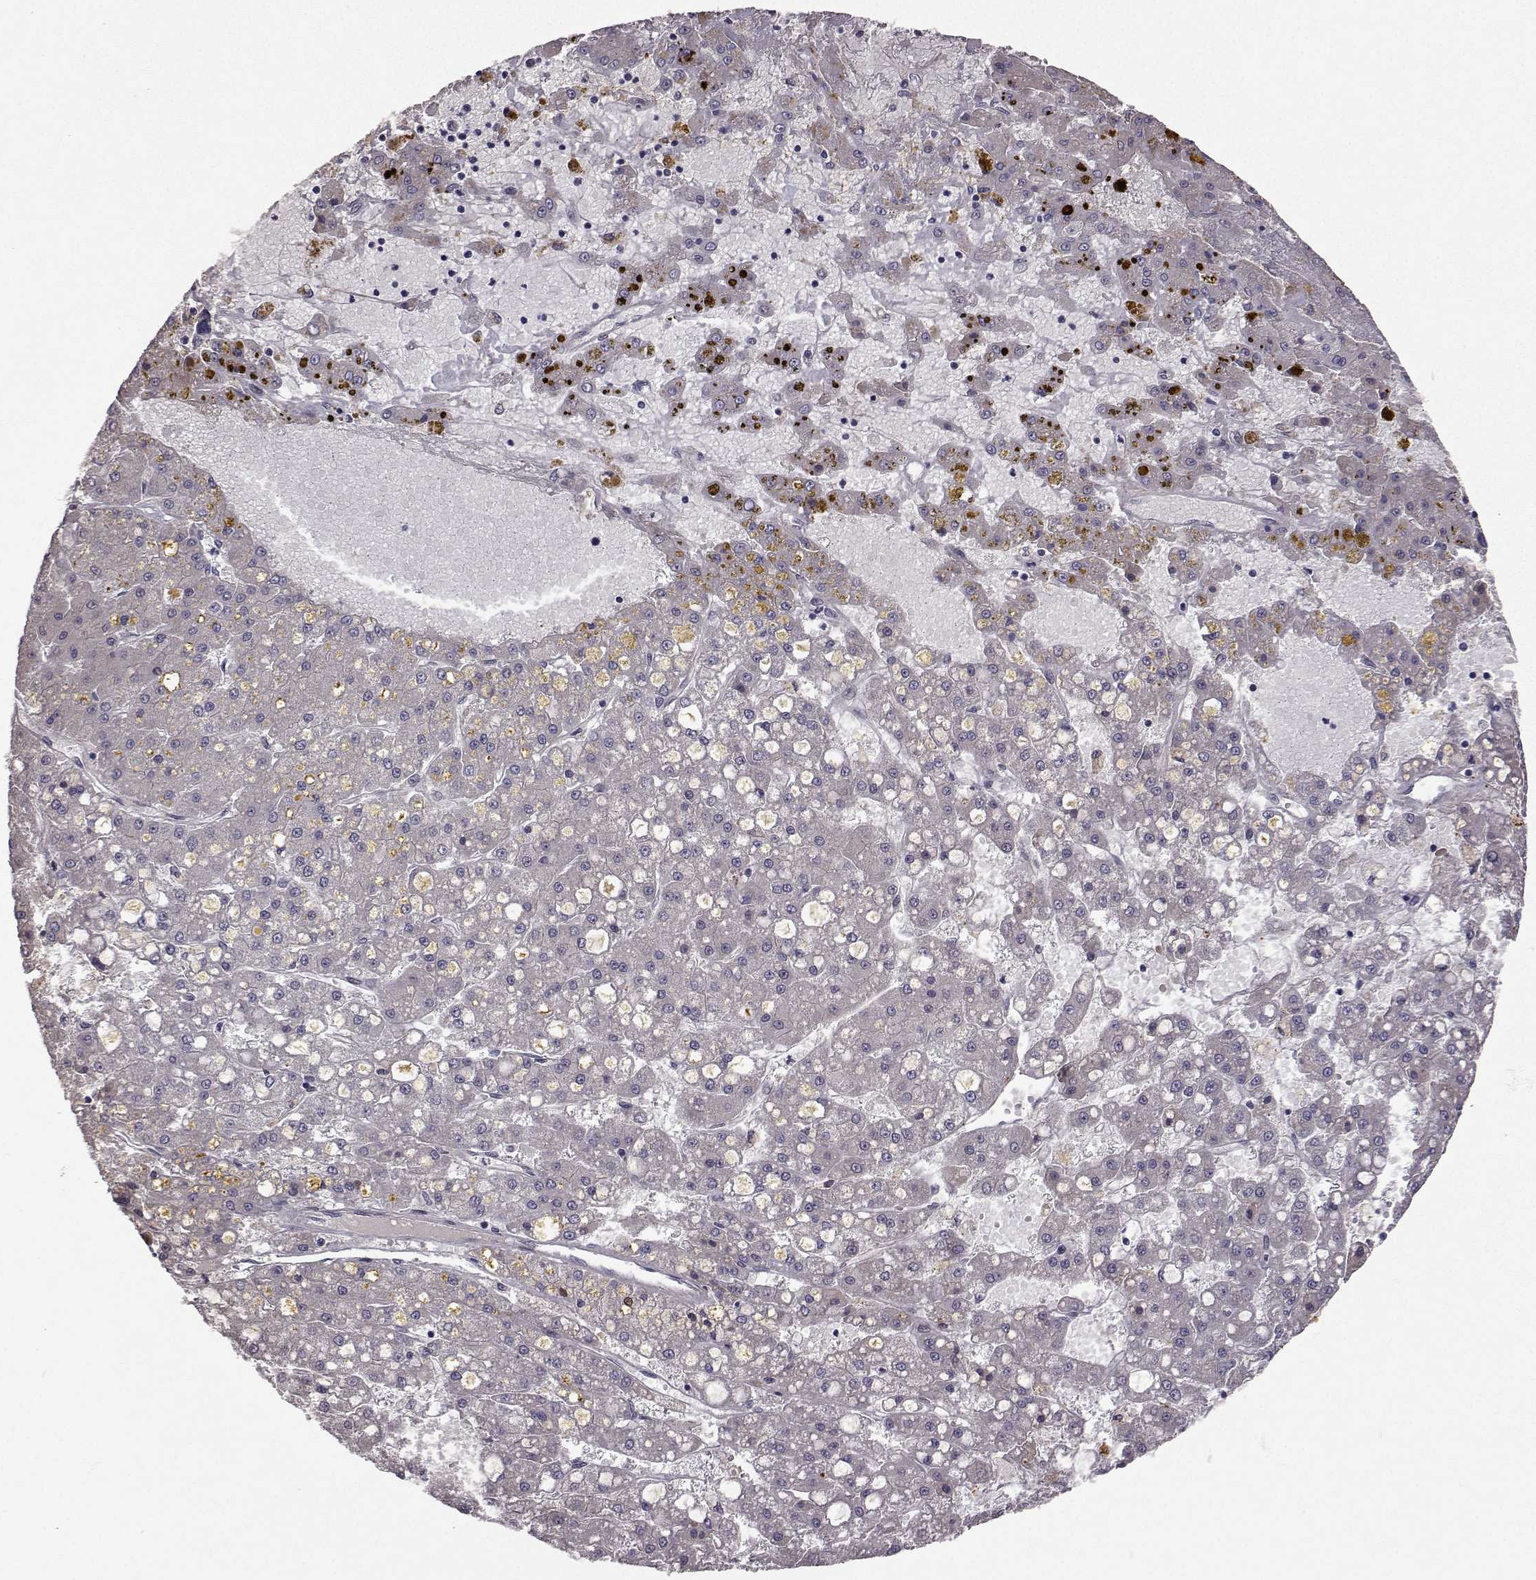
{"staining": {"intensity": "negative", "quantity": "none", "location": "none"}, "tissue": "liver cancer", "cell_type": "Tumor cells", "image_type": "cancer", "snomed": [{"axis": "morphology", "description": "Carcinoma, Hepatocellular, NOS"}, {"axis": "topography", "description": "Liver"}], "caption": "DAB (3,3'-diaminobenzidine) immunohistochemical staining of liver hepatocellular carcinoma shows no significant staining in tumor cells.", "gene": "SLC6A3", "patient": {"sex": "male", "age": 67}}